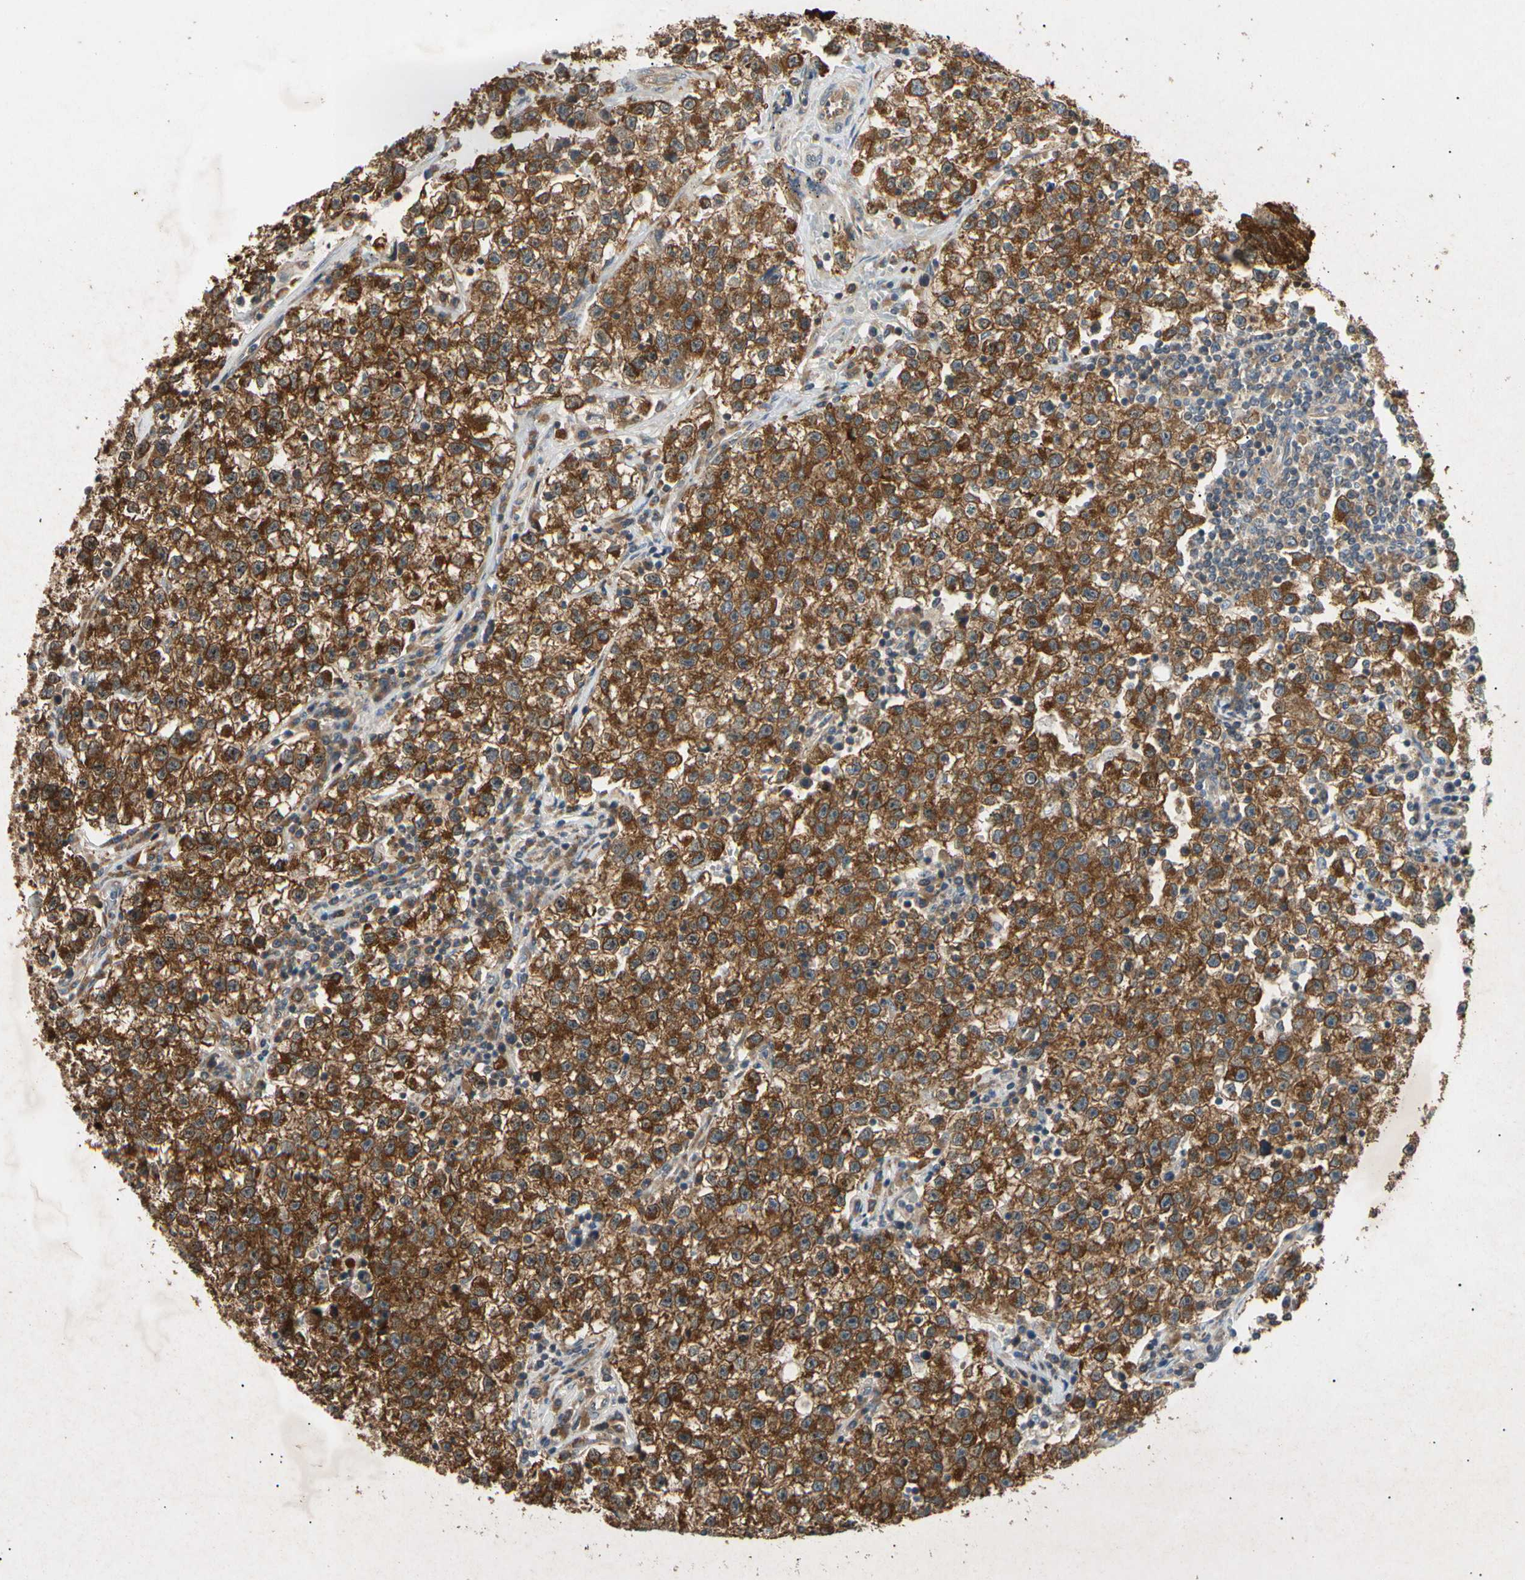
{"staining": {"intensity": "strong", "quantity": ">75%", "location": "cytoplasmic/membranous"}, "tissue": "testis cancer", "cell_type": "Tumor cells", "image_type": "cancer", "snomed": [{"axis": "morphology", "description": "Seminoma, NOS"}, {"axis": "topography", "description": "Testis"}], "caption": "Immunohistochemical staining of human seminoma (testis) exhibits high levels of strong cytoplasmic/membranous protein positivity in approximately >75% of tumor cells.", "gene": "EIF1AX", "patient": {"sex": "male", "age": 22}}